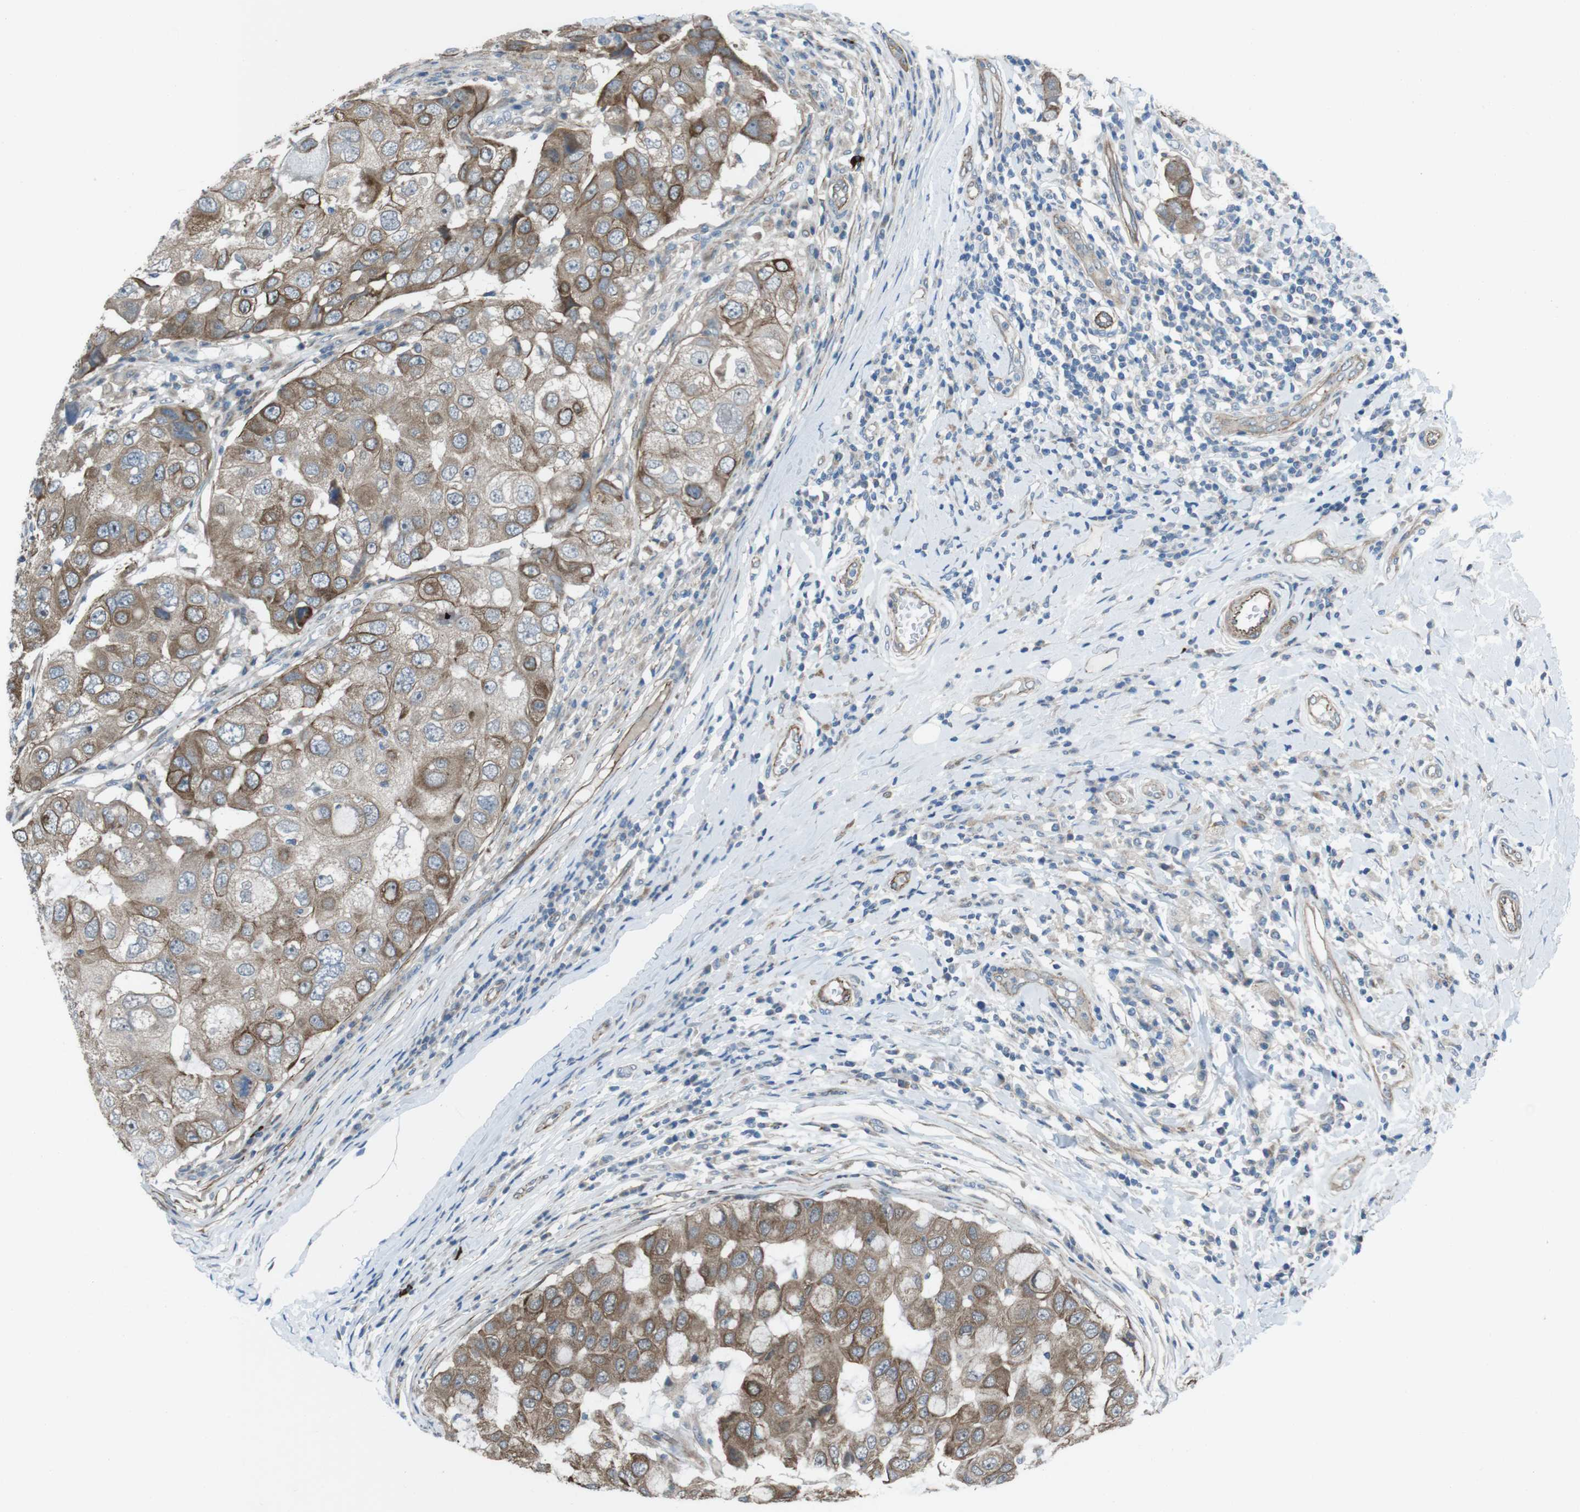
{"staining": {"intensity": "moderate", "quantity": ">75%", "location": "cytoplasmic/membranous"}, "tissue": "breast cancer", "cell_type": "Tumor cells", "image_type": "cancer", "snomed": [{"axis": "morphology", "description": "Duct carcinoma"}, {"axis": "topography", "description": "Breast"}], "caption": "Immunohistochemistry (DAB (3,3'-diaminobenzidine)) staining of human breast cancer (infiltrating ductal carcinoma) reveals moderate cytoplasmic/membranous protein staining in about >75% of tumor cells. The staining was performed using DAB (3,3'-diaminobenzidine) to visualize the protein expression in brown, while the nuclei were stained in blue with hematoxylin (Magnification: 20x).", "gene": "FAM174B", "patient": {"sex": "female", "age": 27}}